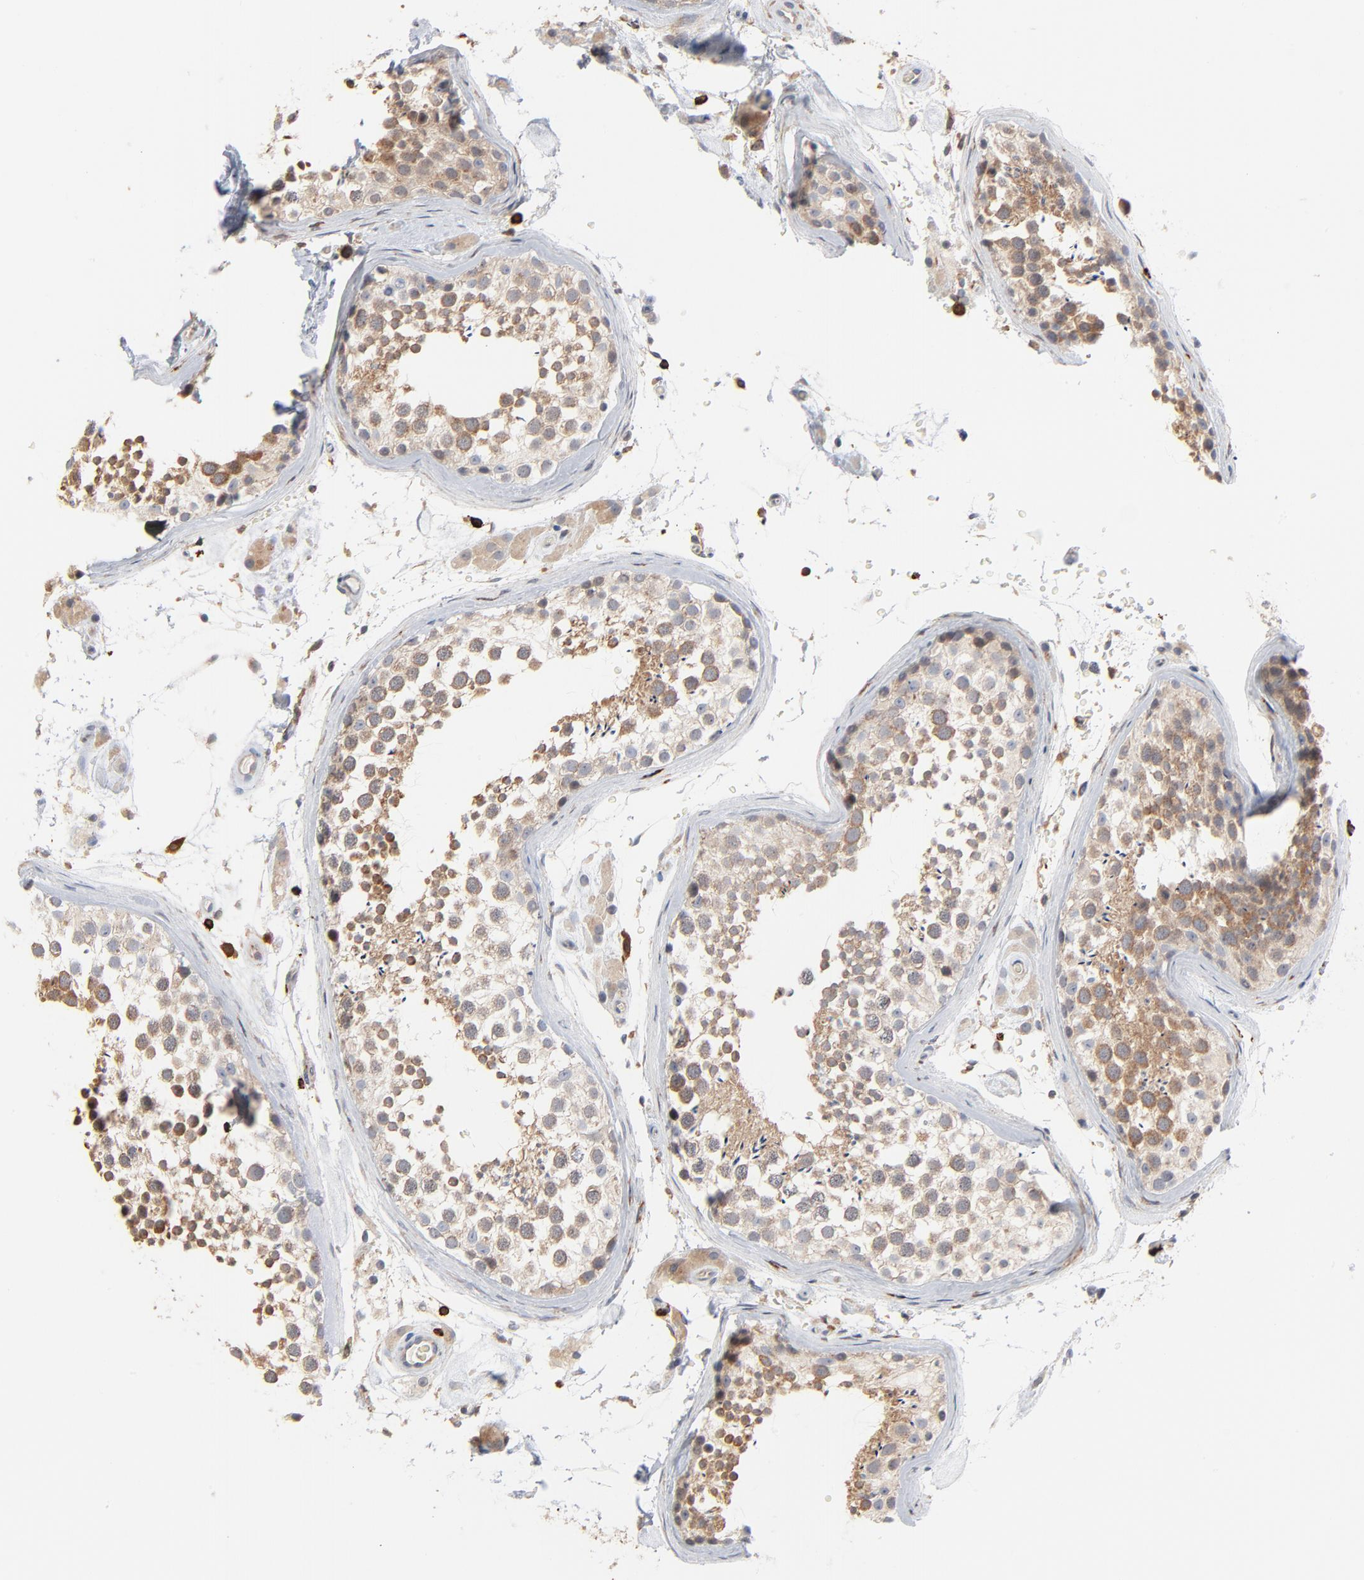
{"staining": {"intensity": "weak", "quantity": "25%-75%", "location": "cytoplasmic/membranous"}, "tissue": "testis", "cell_type": "Cells in seminiferous ducts", "image_type": "normal", "snomed": [{"axis": "morphology", "description": "Normal tissue, NOS"}, {"axis": "topography", "description": "Testis"}], "caption": "Unremarkable testis was stained to show a protein in brown. There is low levels of weak cytoplasmic/membranous staining in about 25%-75% of cells in seminiferous ducts. (brown staining indicates protein expression, while blue staining denotes nuclei).", "gene": "SH3KBP1", "patient": {"sex": "male", "age": 46}}